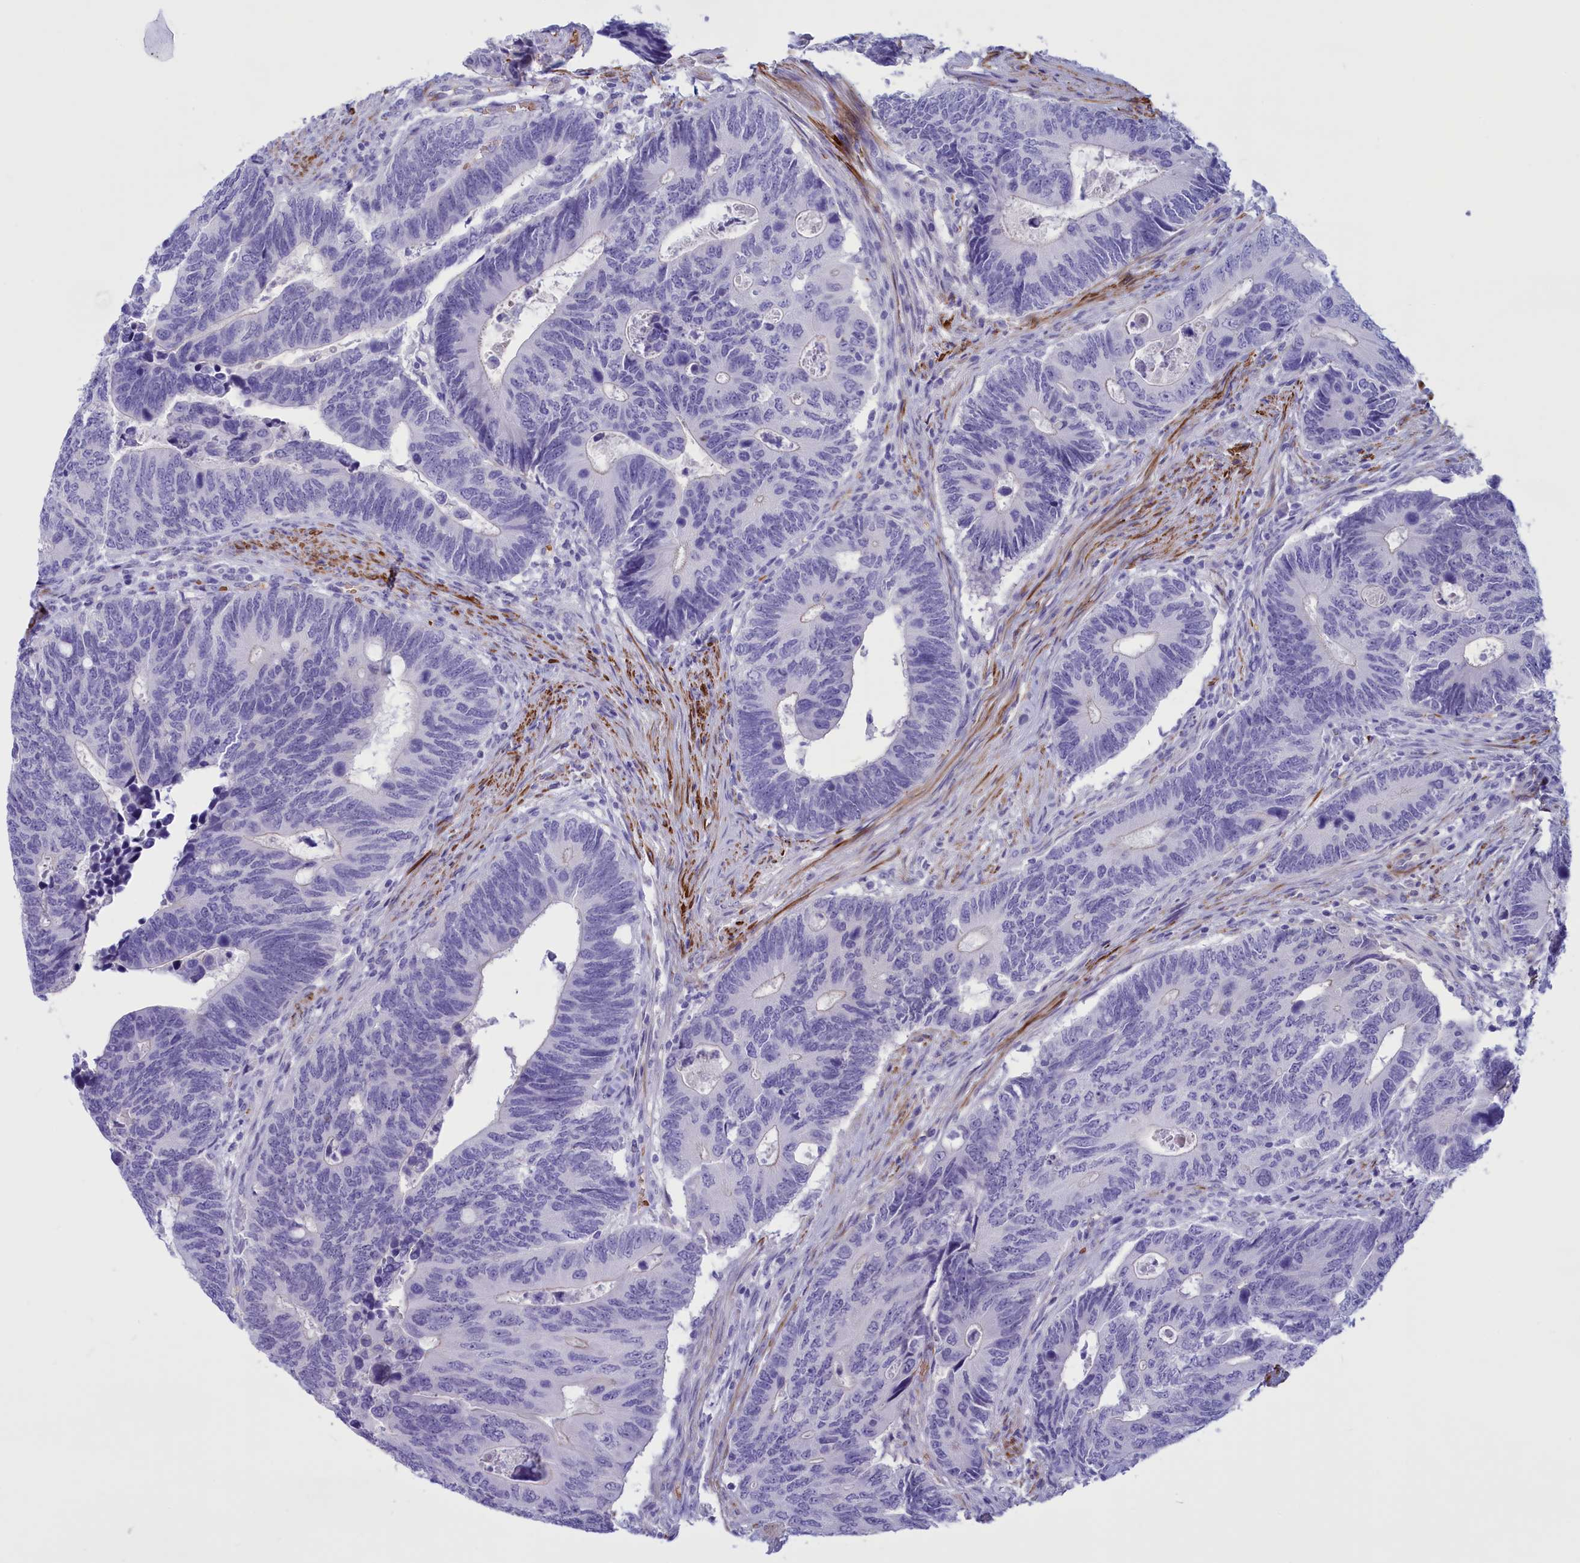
{"staining": {"intensity": "negative", "quantity": "none", "location": "none"}, "tissue": "colorectal cancer", "cell_type": "Tumor cells", "image_type": "cancer", "snomed": [{"axis": "morphology", "description": "Adenocarcinoma, NOS"}, {"axis": "topography", "description": "Colon"}], "caption": "This is an immunohistochemistry (IHC) image of human colorectal cancer. There is no positivity in tumor cells.", "gene": "GAPDHS", "patient": {"sex": "male", "age": 87}}